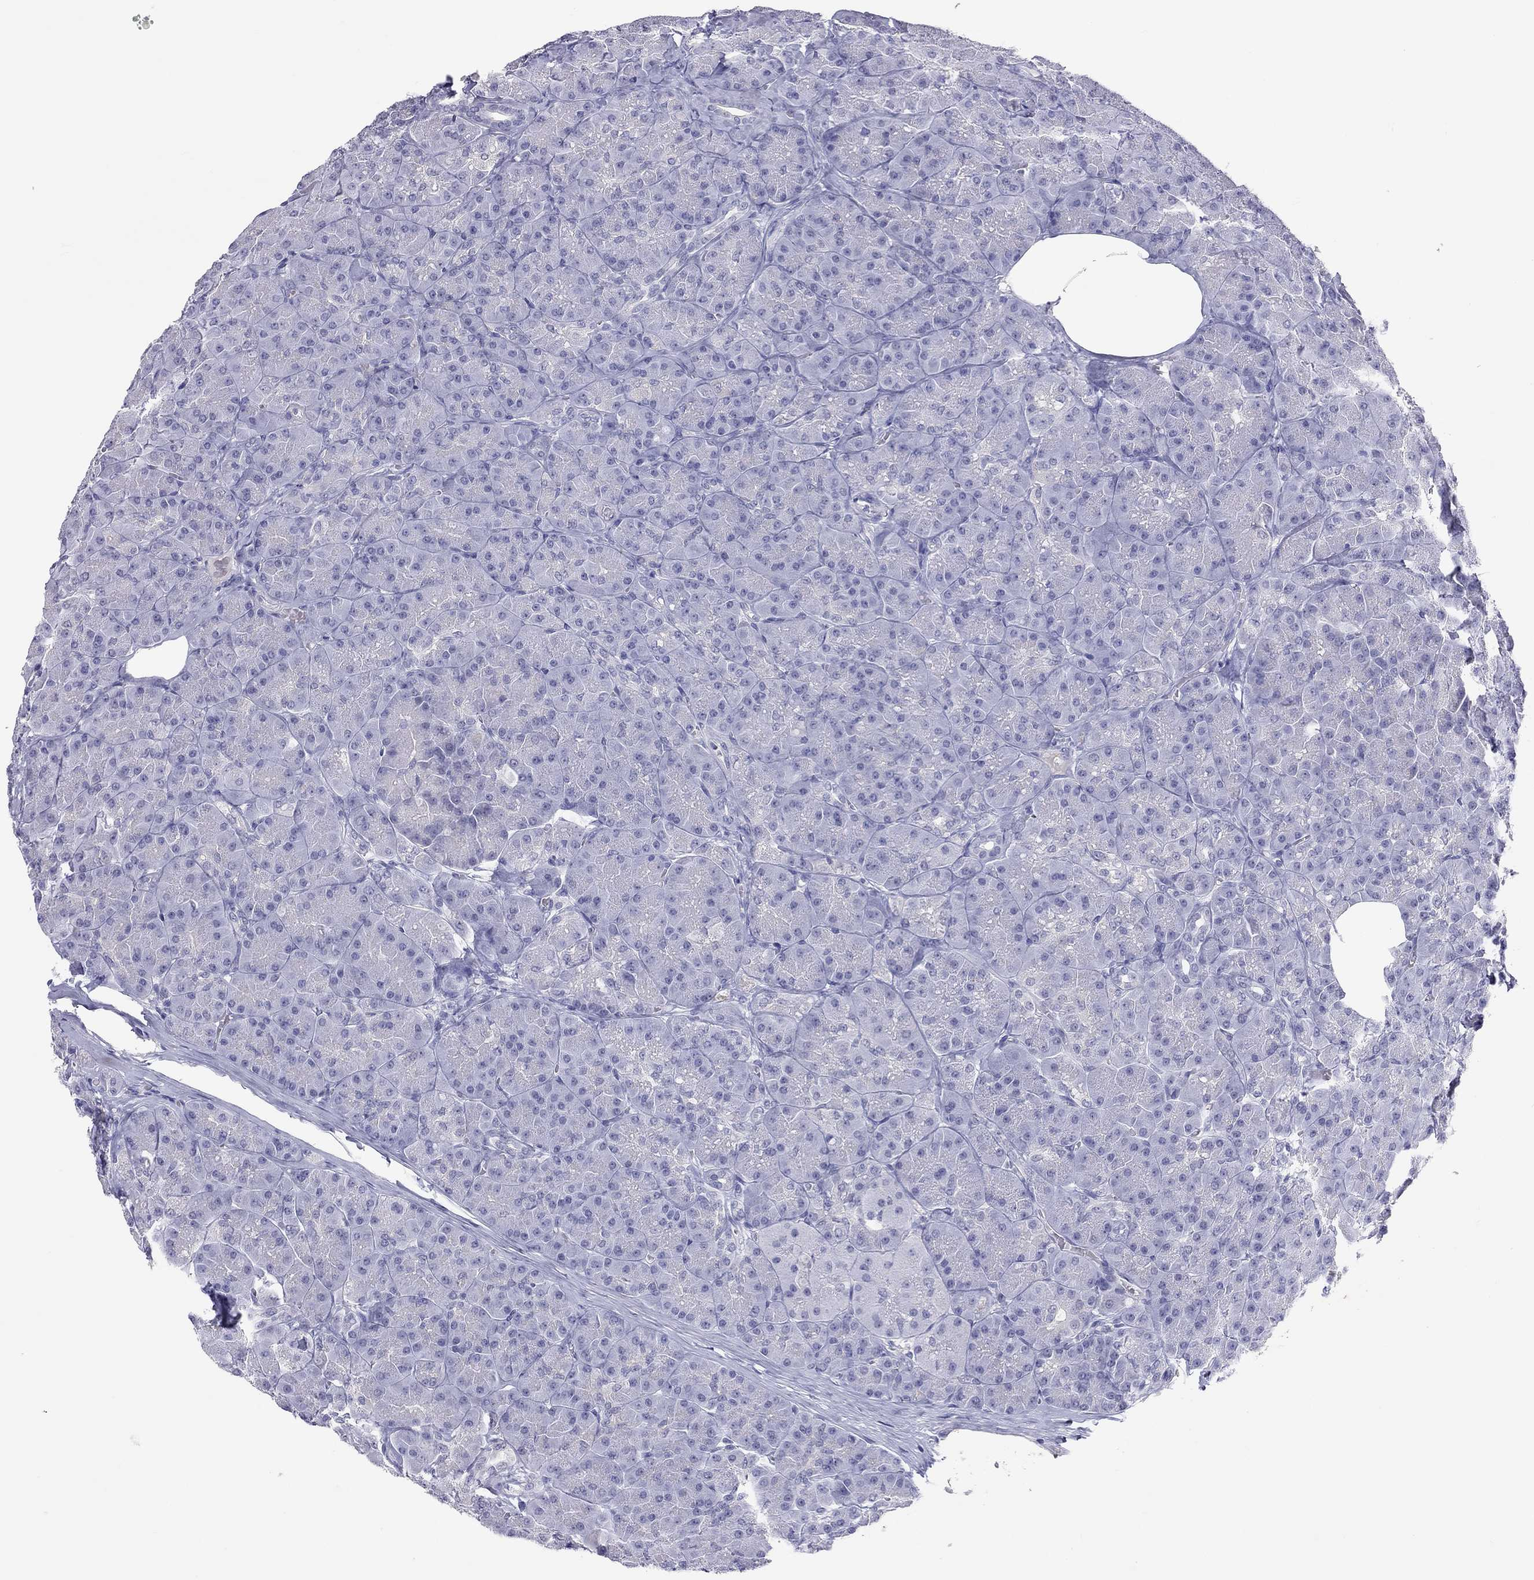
{"staining": {"intensity": "negative", "quantity": "none", "location": "none"}, "tissue": "pancreas", "cell_type": "Exocrine glandular cells", "image_type": "normal", "snomed": [{"axis": "morphology", "description": "Normal tissue, NOS"}, {"axis": "topography", "description": "Pancreas"}], "caption": "Protein analysis of normal pancreas demonstrates no significant staining in exocrine glandular cells.", "gene": "JHY", "patient": {"sex": "male", "age": 57}}